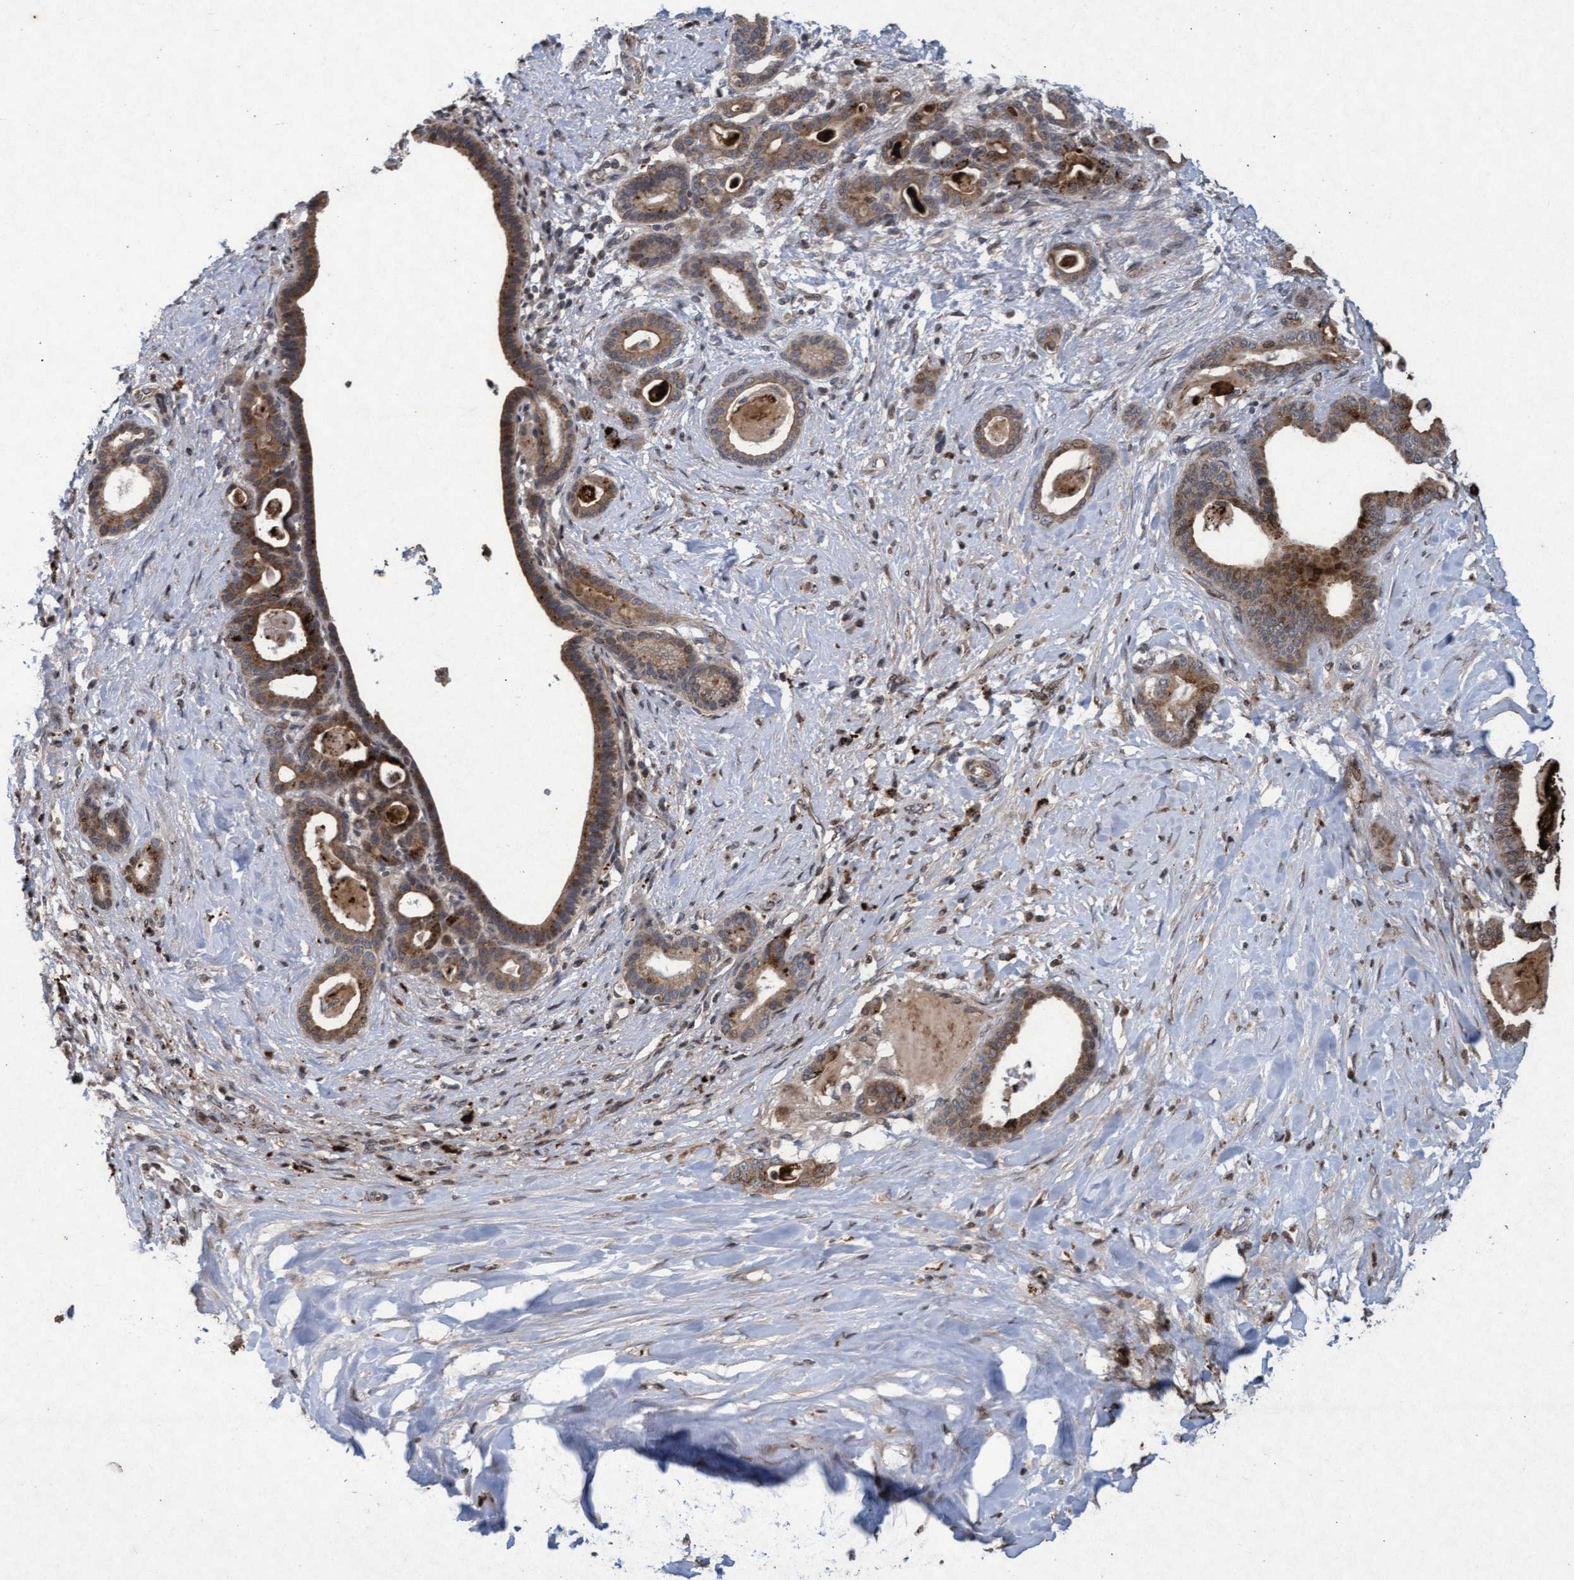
{"staining": {"intensity": "moderate", "quantity": ">75%", "location": "cytoplasmic/membranous"}, "tissue": "pancreatic cancer", "cell_type": "Tumor cells", "image_type": "cancer", "snomed": [{"axis": "morphology", "description": "Adenocarcinoma, NOS"}, {"axis": "topography", "description": "Pancreas"}], "caption": "Protein expression by immunohistochemistry (IHC) exhibits moderate cytoplasmic/membranous positivity in approximately >75% of tumor cells in pancreatic adenocarcinoma.", "gene": "KCNC2", "patient": {"sex": "male", "age": 63}}